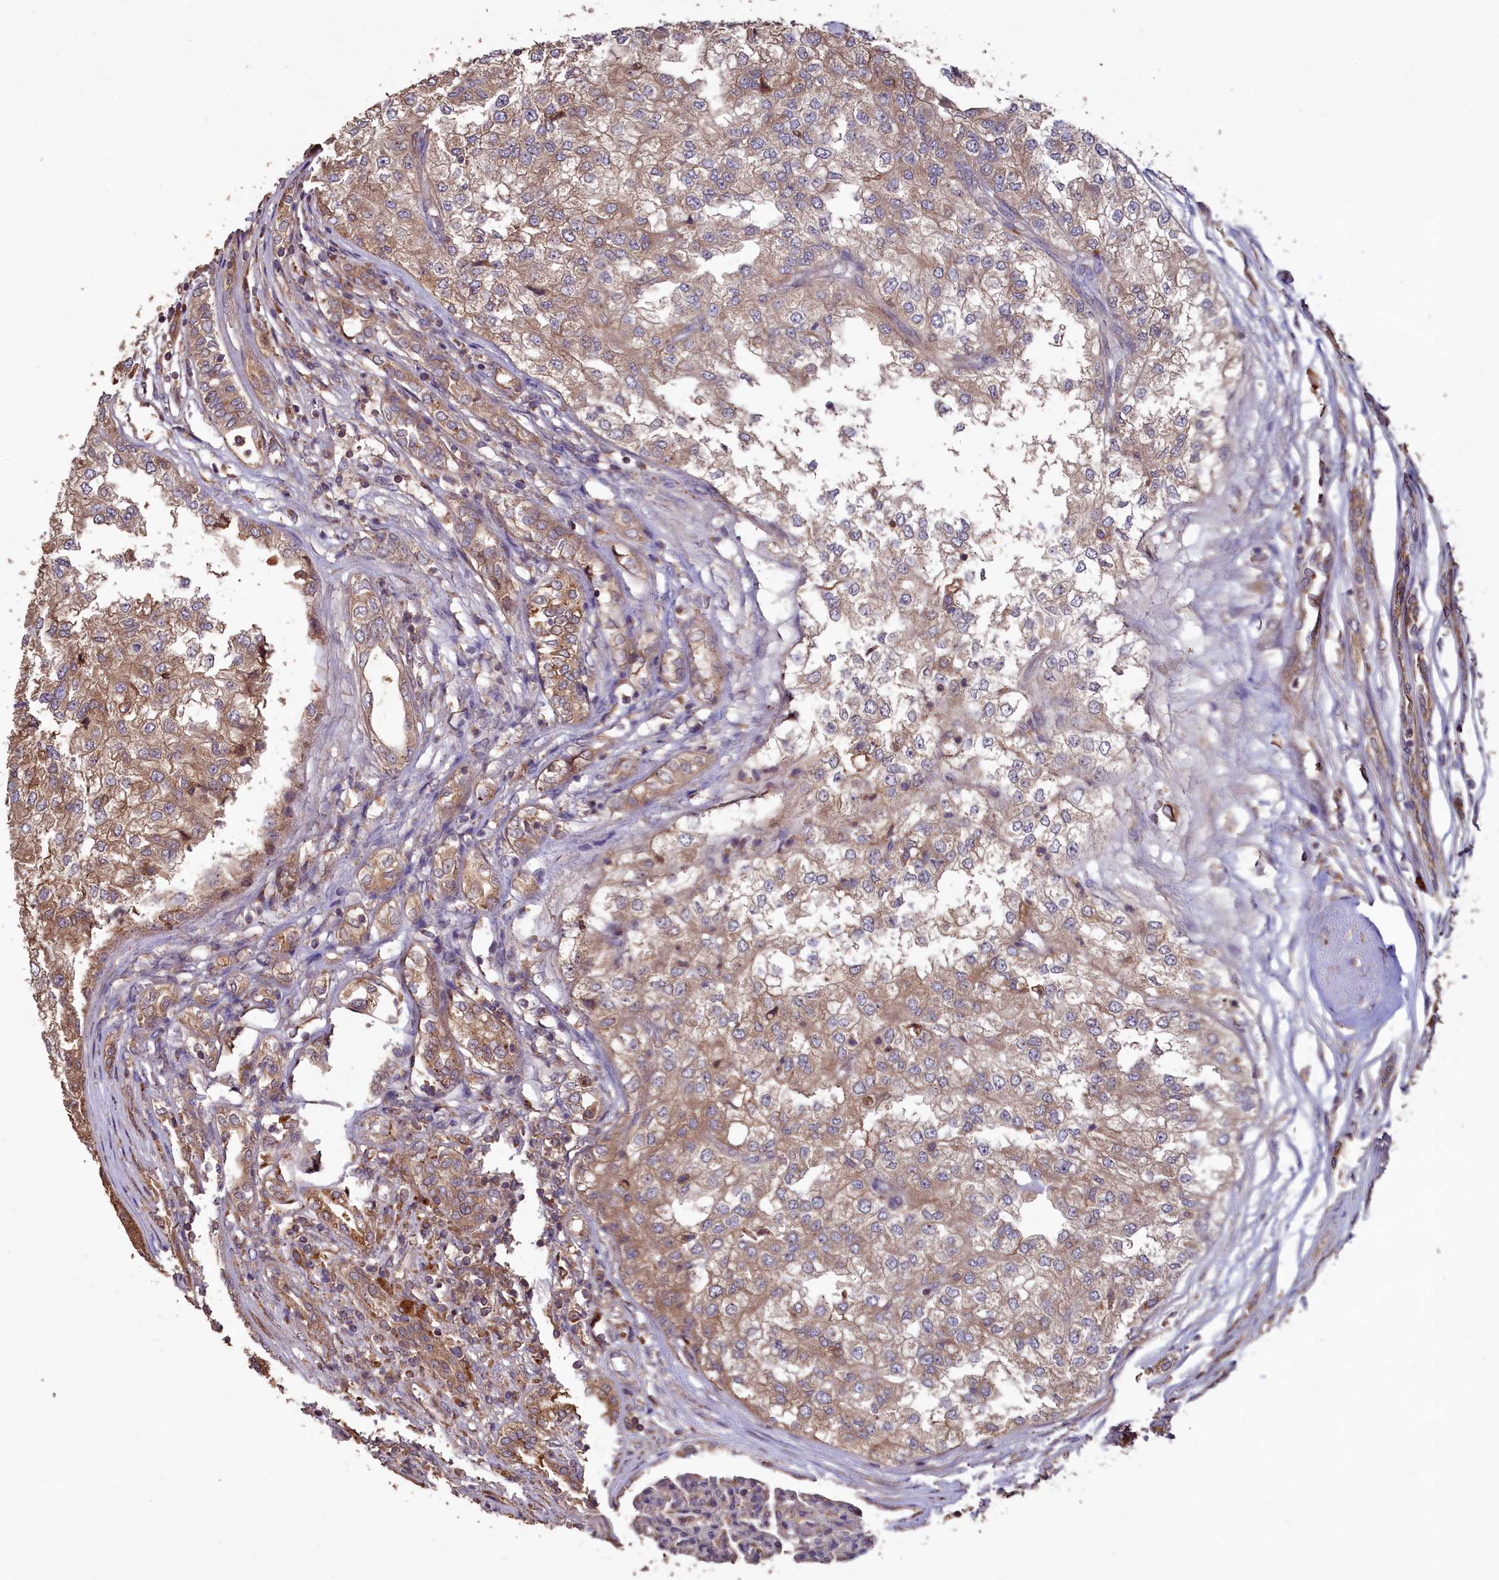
{"staining": {"intensity": "weak", "quantity": ">75%", "location": "cytoplasmic/membranous"}, "tissue": "renal cancer", "cell_type": "Tumor cells", "image_type": "cancer", "snomed": [{"axis": "morphology", "description": "Adenocarcinoma, NOS"}, {"axis": "topography", "description": "Kidney"}], "caption": "Renal cancer stained with DAB IHC displays low levels of weak cytoplasmic/membranous positivity in approximately >75% of tumor cells.", "gene": "TMEM98", "patient": {"sex": "female", "age": 54}}